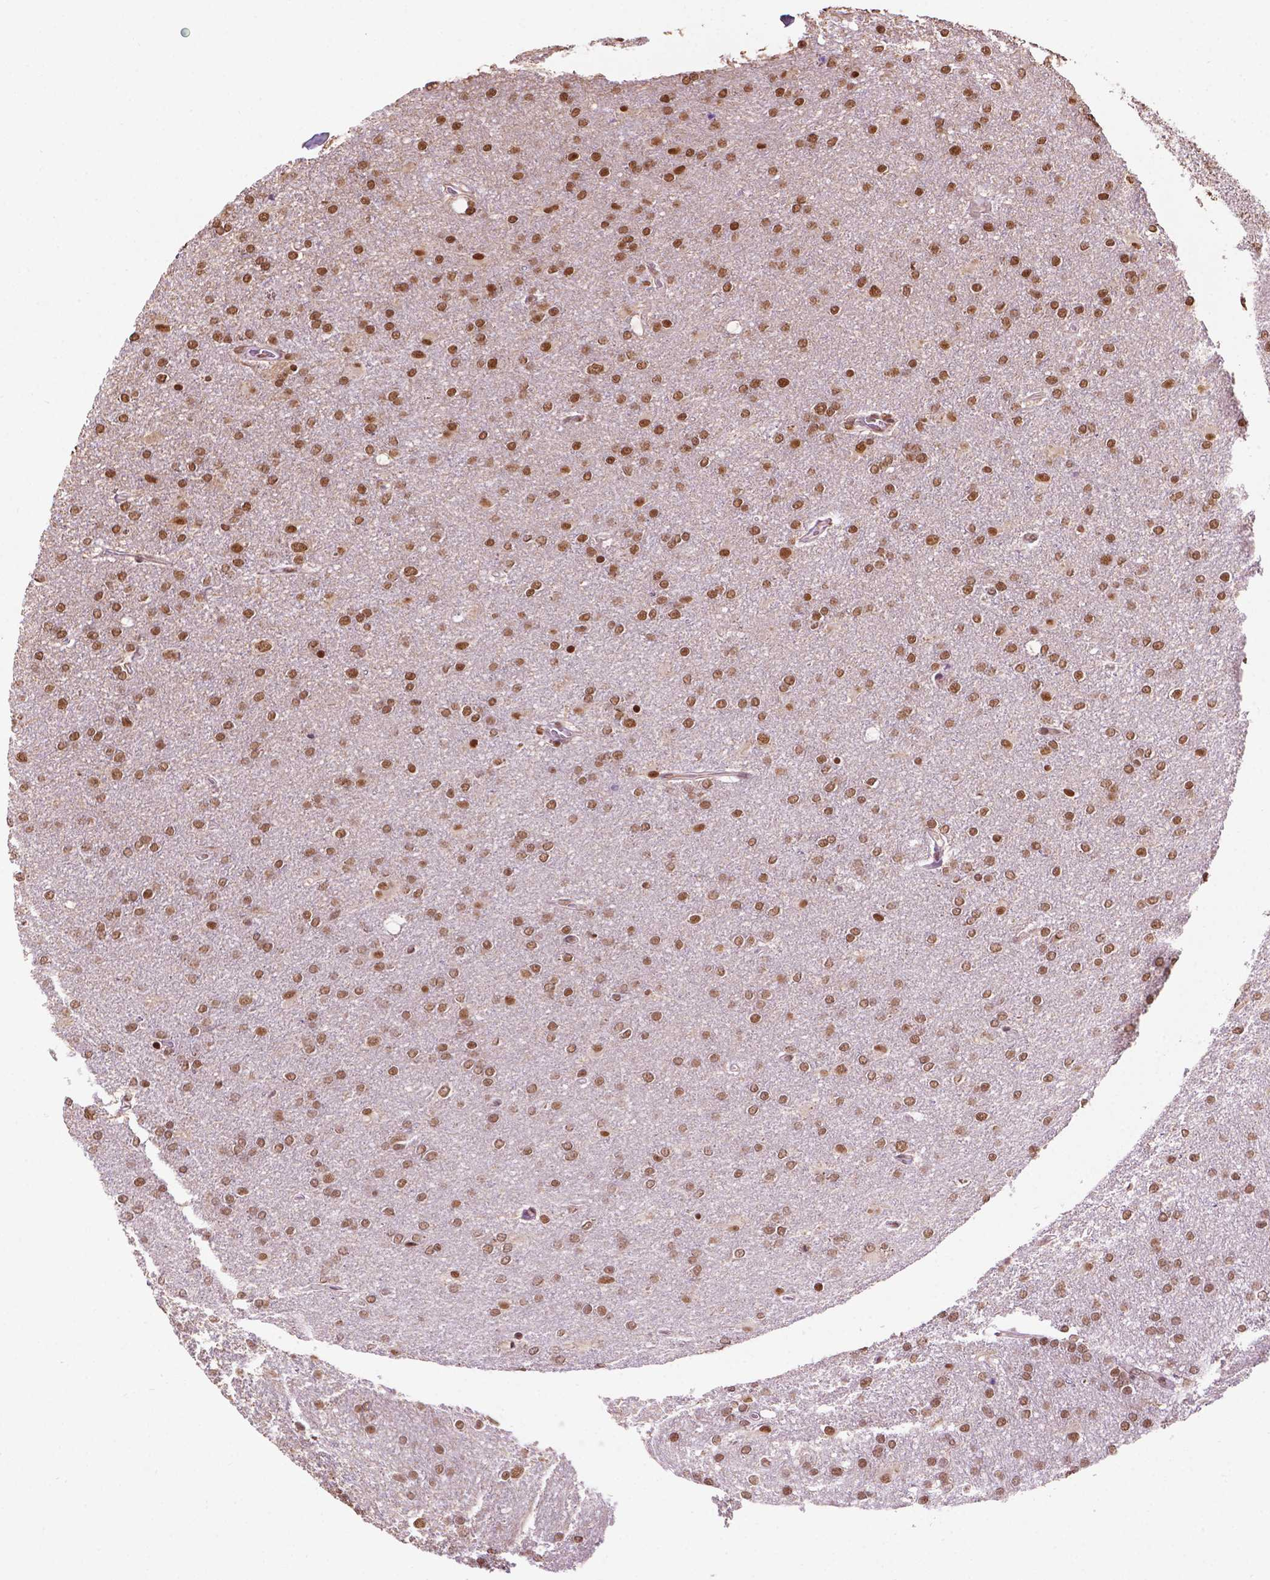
{"staining": {"intensity": "moderate", "quantity": ">75%", "location": "nuclear"}, "tissue": "glioma", "cell_type": "Tumor cells", "image_type": "cancer", "snomed": [{"axis": "morphology", "description": "Glioma, malignant, High grade"}, {"axis": "topography", "description": "Cerebral cortex"}], "caption": "High-power microscopy captured an immunohistochemistry (IHC) photomicrograph of malignant glioma (high-grade), revealing moderate nuclear positivity in about >75% of tumor cells. (DAB (3,3'-diaminobenzidine) IHC, brown staining for protein, blue staining for nuclei).", "gene": "COL23A1", "patient": {"sex": "male", "age": 70}}